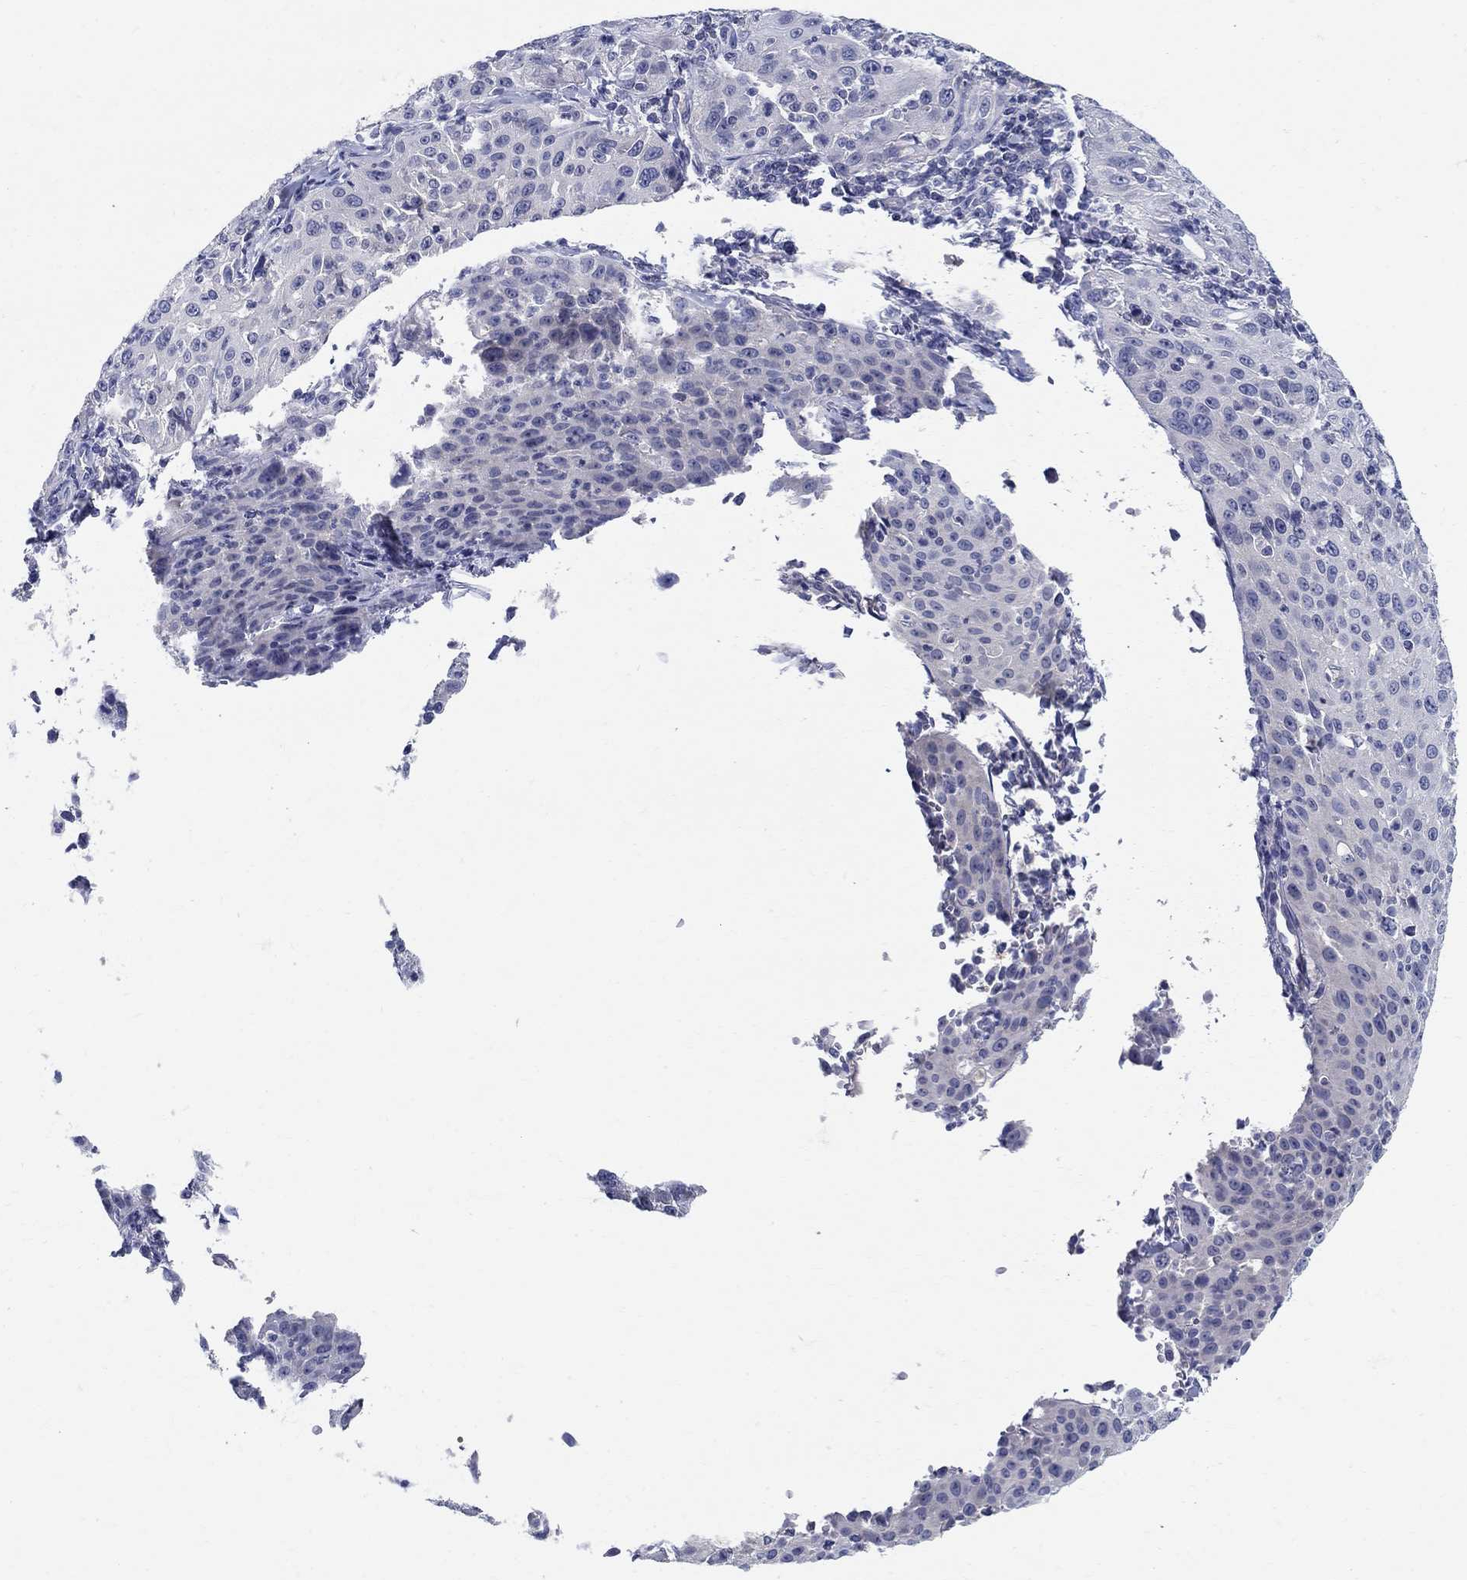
{"staining": {"intensity": "negative", "quantity": "none", "location": "none"}, "tissue": "cervical cancer", "cell_type": "Tumor cells", "image_type": "cancer", "snomed": [{"axis": "morphology", "description": "Squamous cell carcinoma, NOS"}, {"axis": "topography", "description": "Cervix"}], "caption": "Human squamous cell carcinoma (cervical) stained for a protein using IHC demonstrates no positivity in tumor cells.", "gene": "CRYGD", "patient": {"sex": "female", "age": 26}}